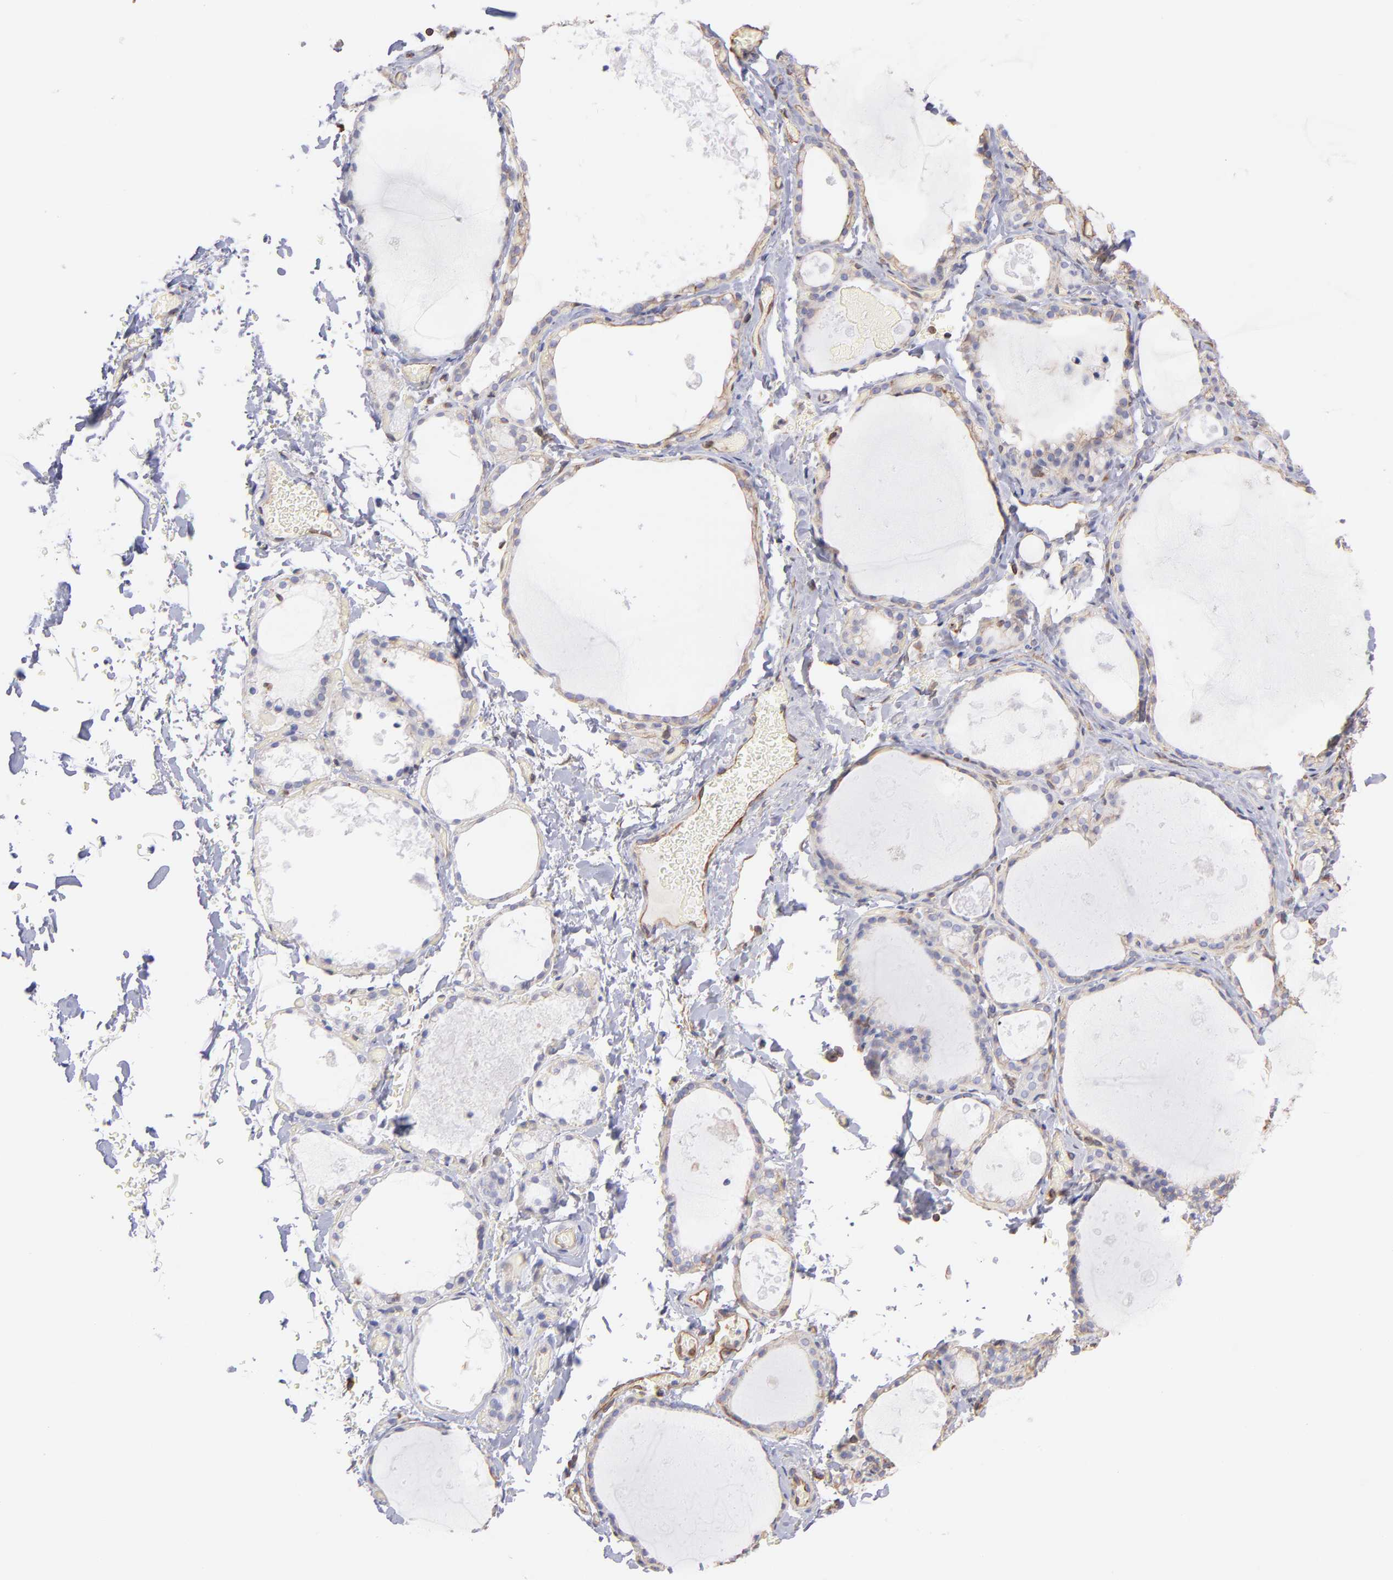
{"staining": {"intensity": "weak", "quantity": "25%-75%", "location": "cytoplasmic/membranous"}, "tissue": "thyroid gland", "cell_type": "Glandular cells", "image_type": "normal", "snomed": [{"axis": "morphology", "description": "Normal tissue, NOS"}, {"axis": "topography", "description": "Thyroid gland"}], "caption": "Brown immunohistochemical staining in benign human thyroid gland demonstrates weak cytoplasmic/membranous staining in about 25%-75% of glandular cells. (DAB (3,3'-diaminobenzidine) IHC, brown staining for protein, blue staining for nuclei).", "gene": "PLEC", "patient": {"sex": "male", "age": 61}}